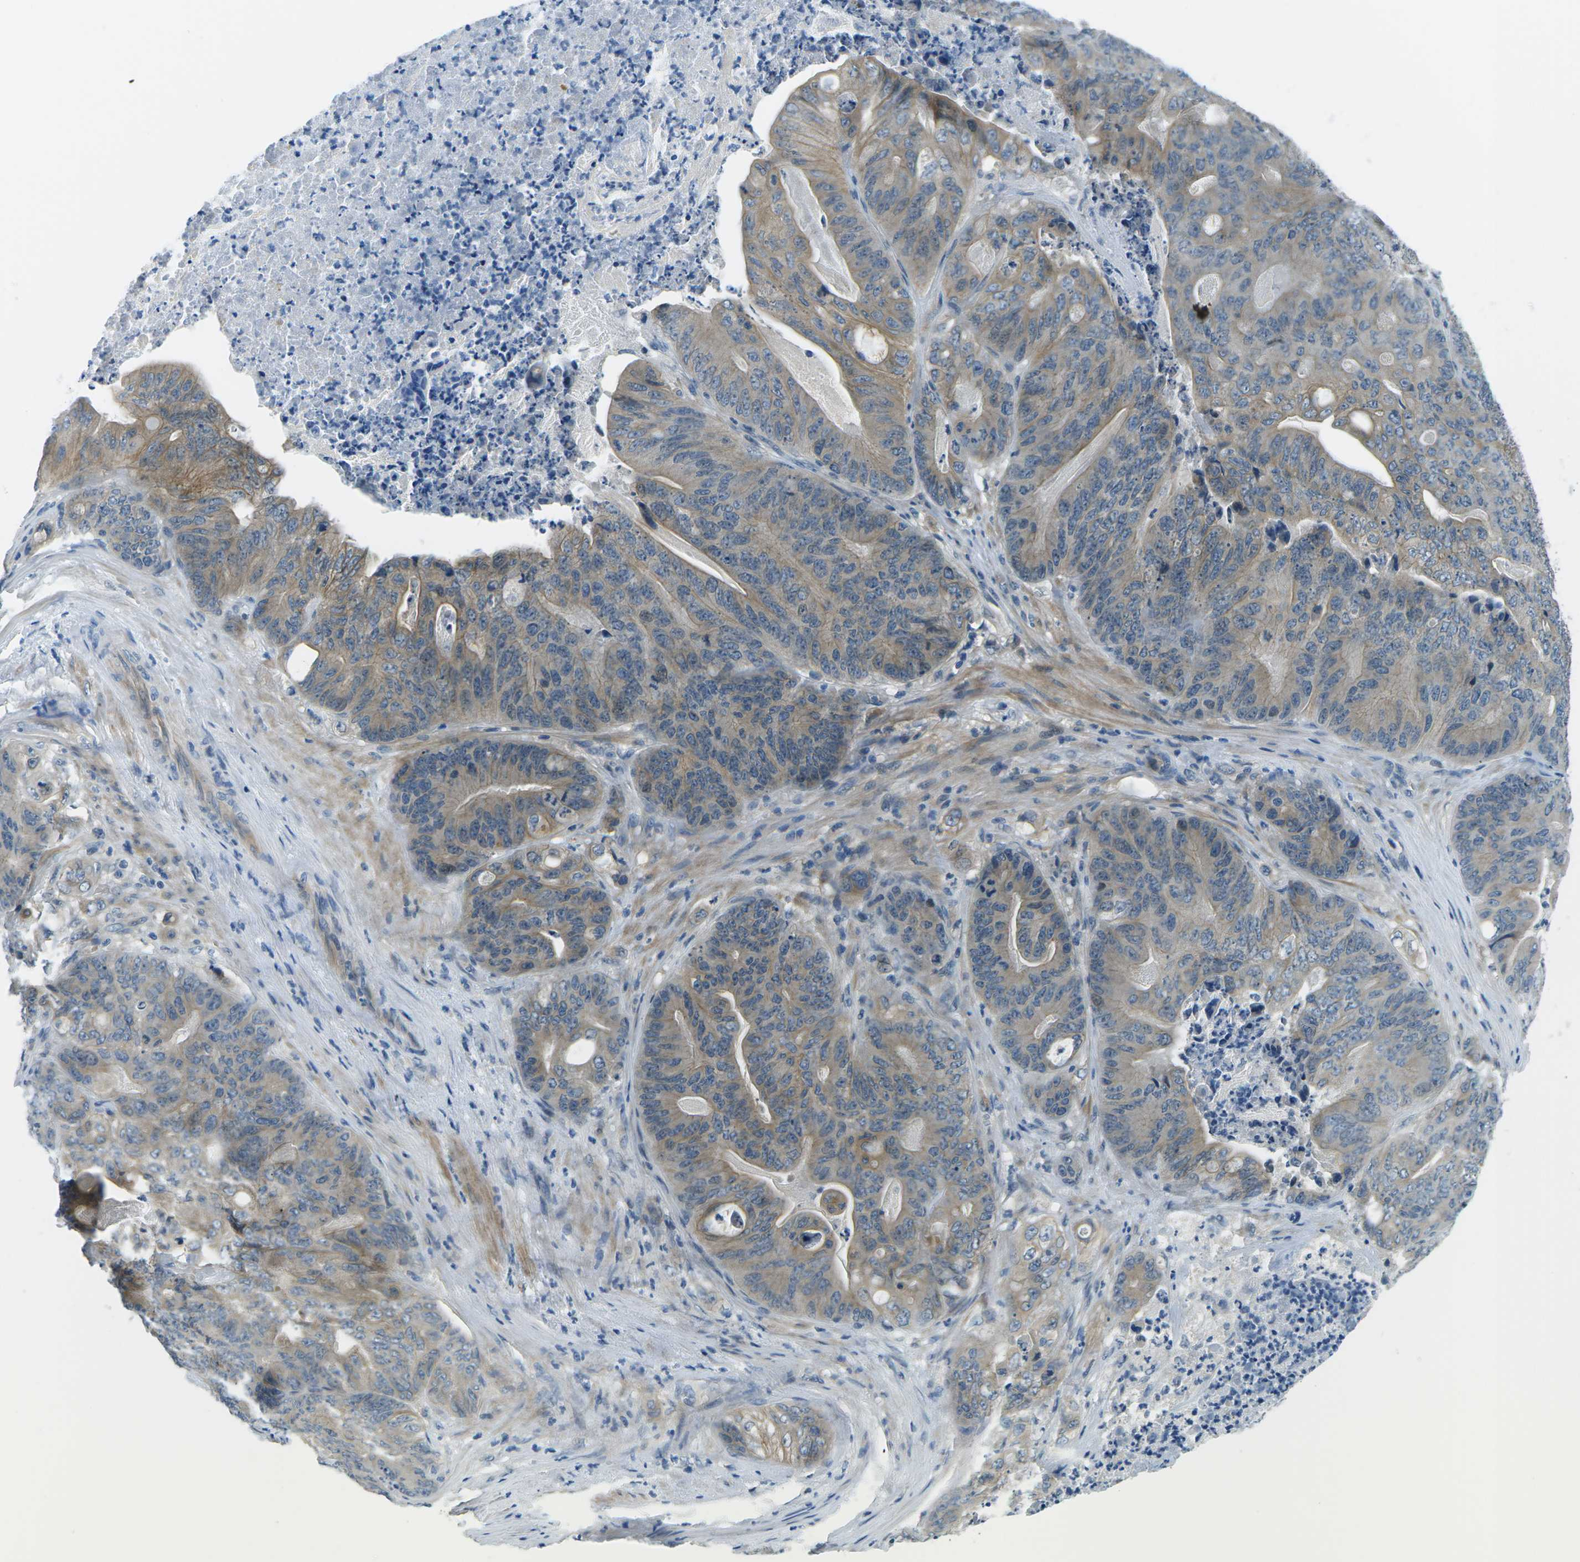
{"staining": {"intensity": "weak", "quantity": ">75%", "location": "cytoplasmic/membranous"}, "tissue": "stomach cancer", "cell_type": "Tumor cells", "image_type": "cancer", "snomed": [{"axis": "morphology", "description": "Adenocarcinoma, NOS"}, {"axis": "topography", "description": "Stomach"}], "caption": "A brown stain shows weak cytoplasmic/membranous staining of a protein in human stomach cancer (adenocarcinoma) tumor cells.", "gene": "CTNND1", "patient": {"sex": "female", "age": 73}}